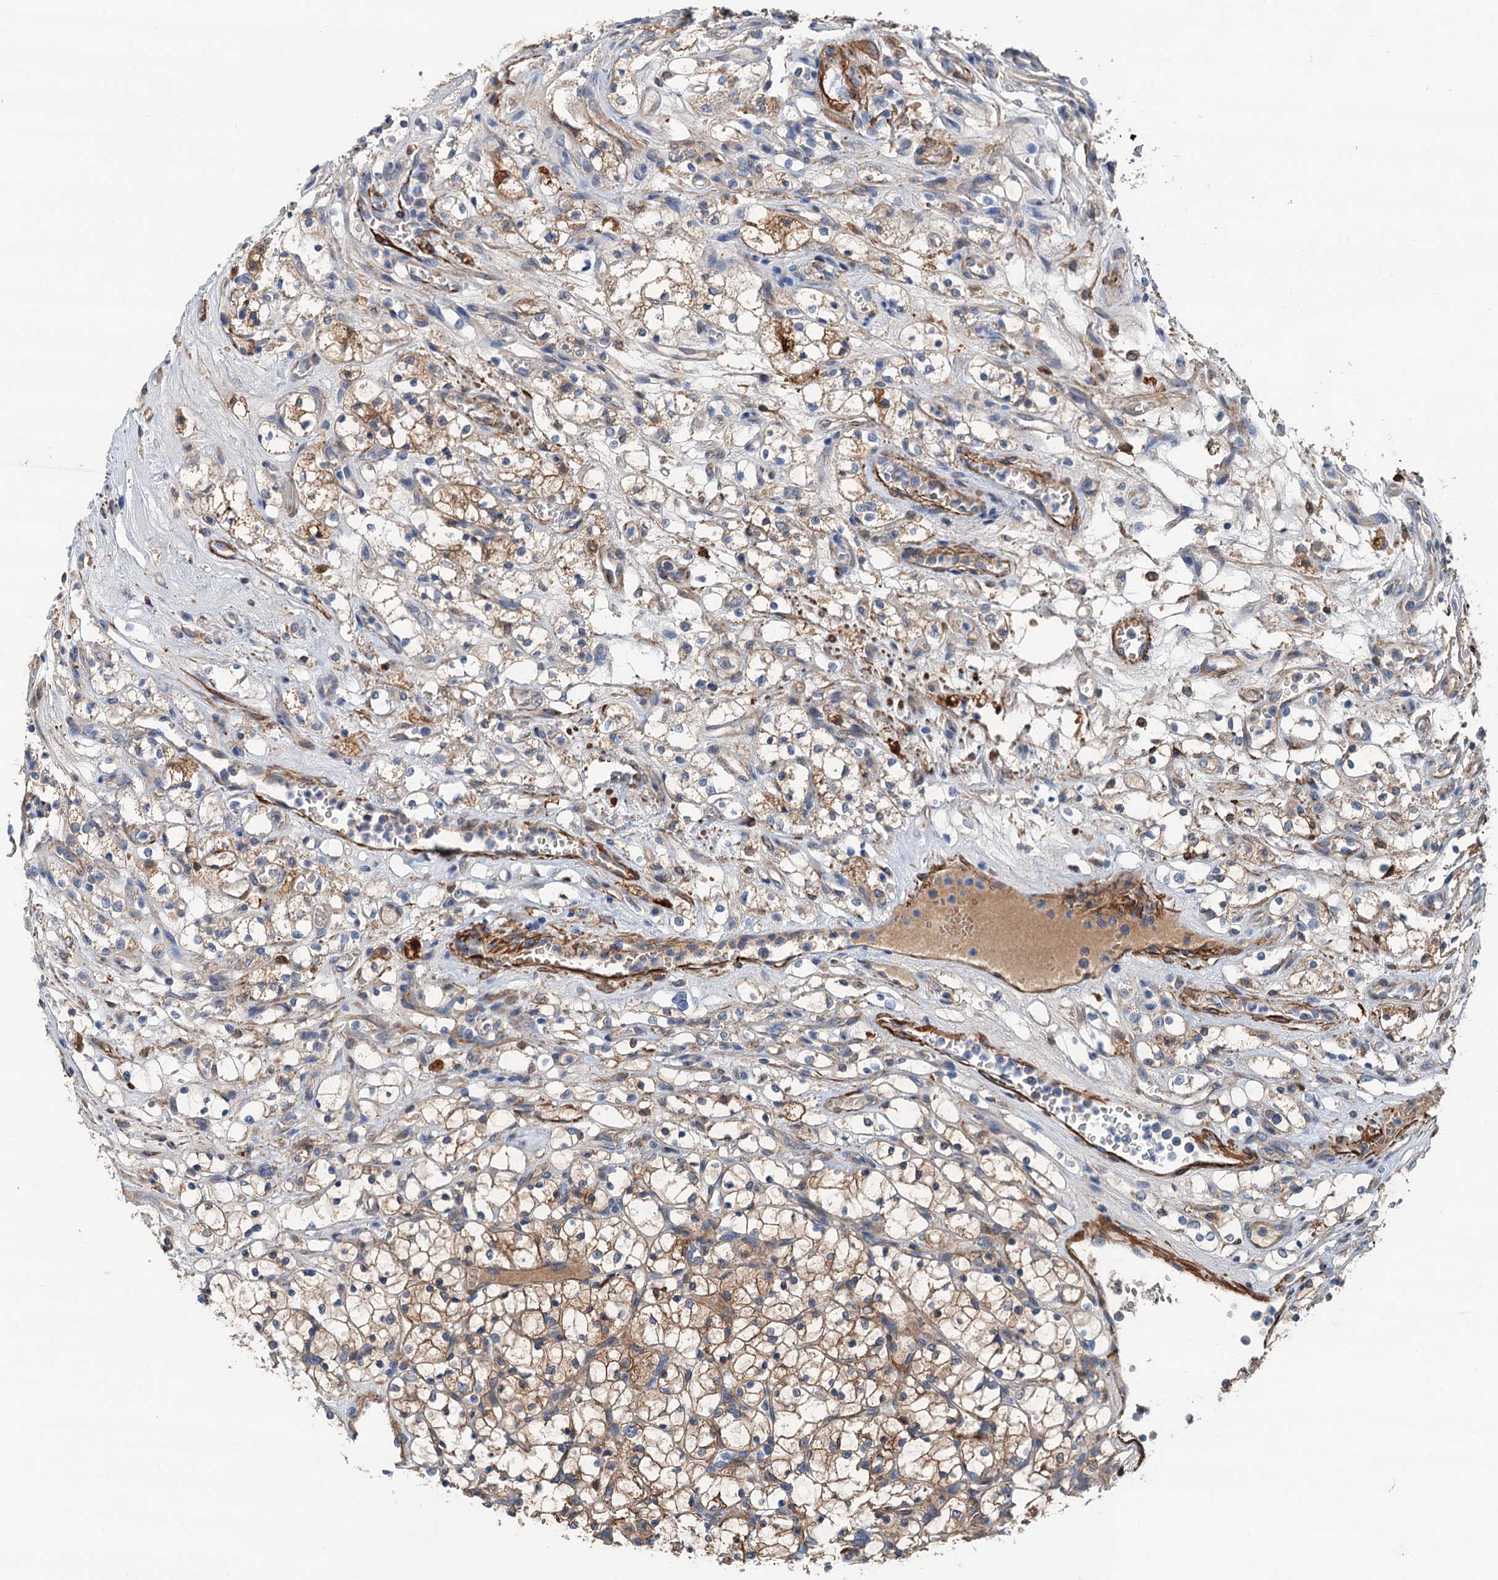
{"staining": {"intensity": "moderate", "quantity": "<25%", "location": "cytoplasmic/membranous"}, "tissue": "renal cancer", "cell_type": "Tumor cells", "image_type": "cancer", "snomed": [{"axis": "morphology", "description": "Adenocarcinoma, NOS"}, {"axis": "topography", "description": "Kidney"}], "caption": "IHC image of human adenocarcinoma (renal) stained for a protein (brown), which shows low levels of moderate cytoplasmic/membranous staining in approximately <25% of tumor cells.", "gene": "CSTPP1", "patient": {"sex": "female", "age": 69}}